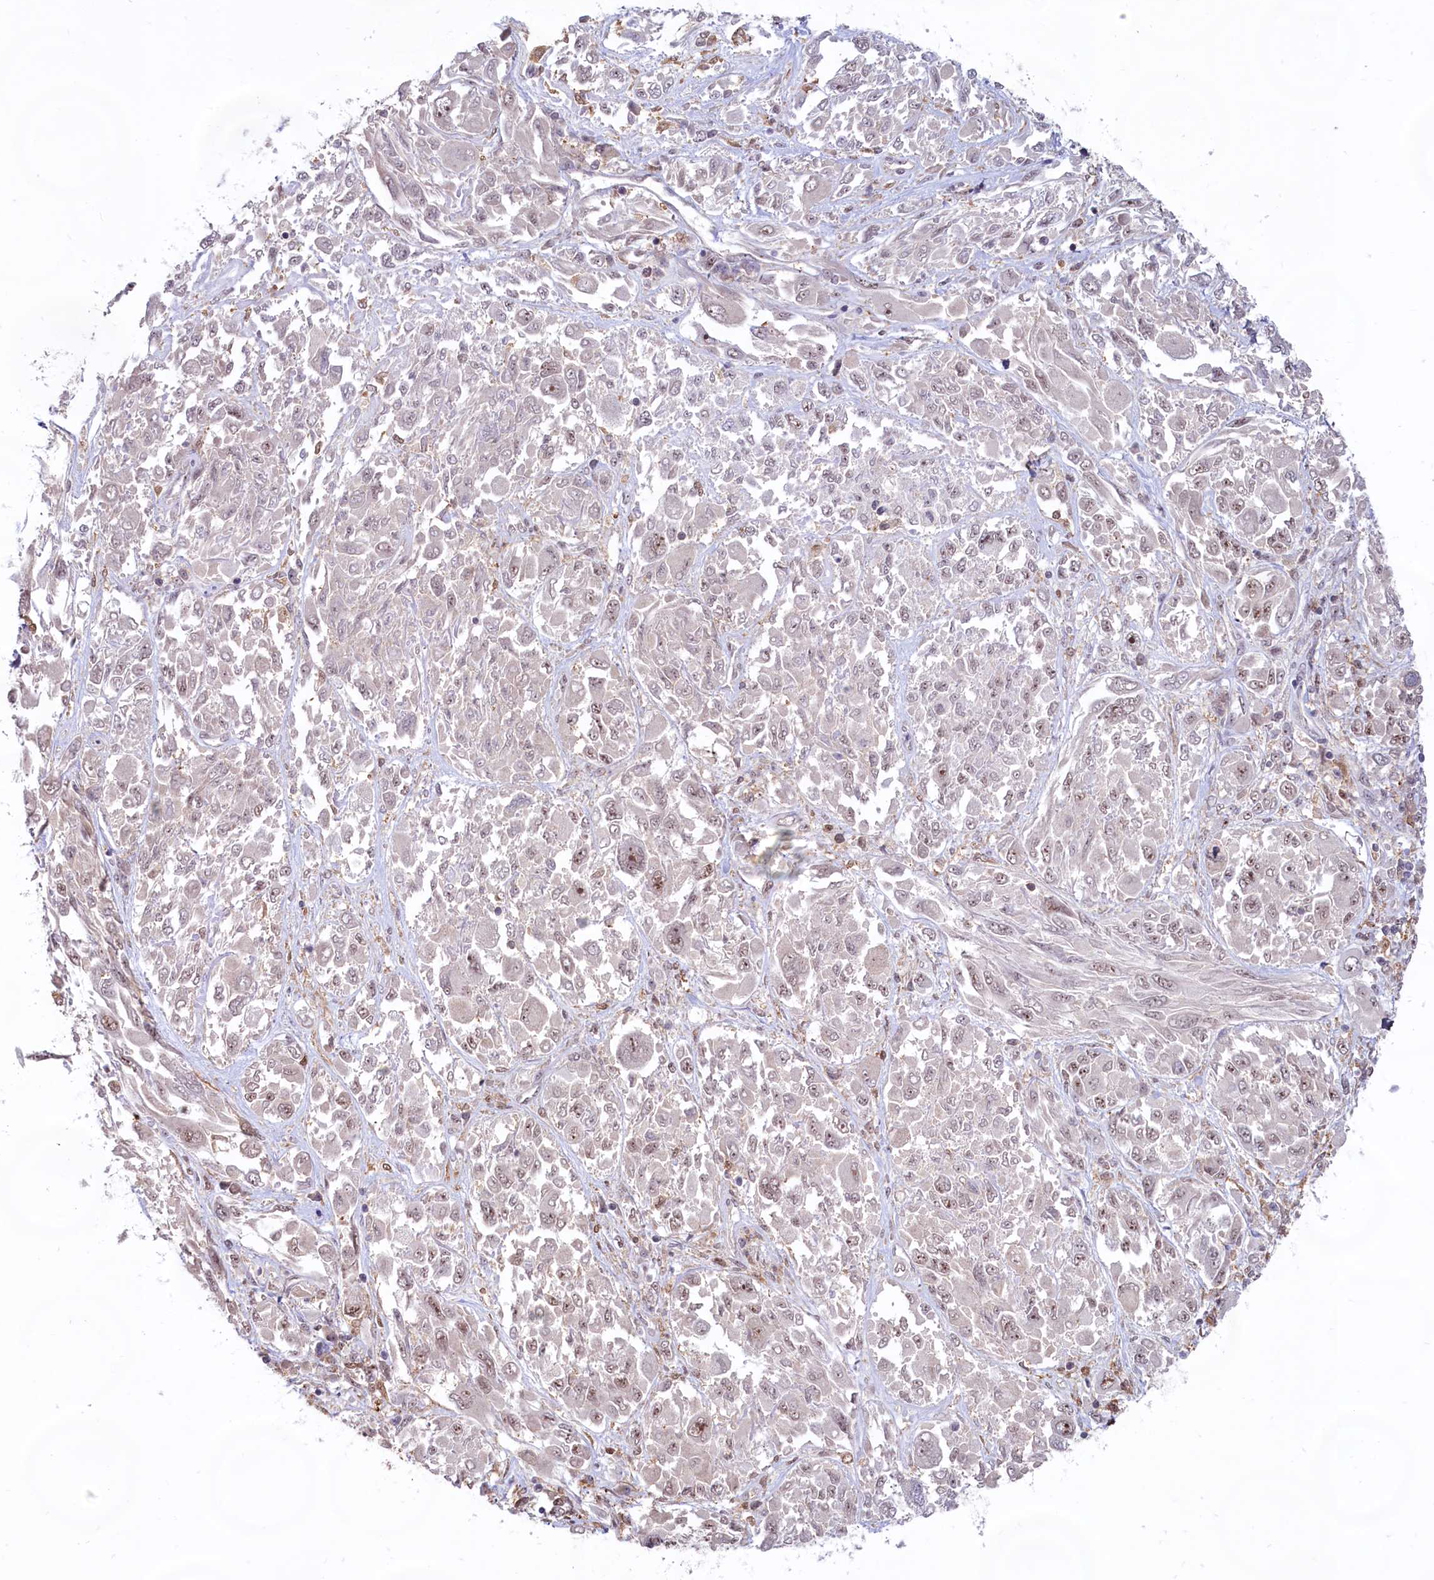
{"staining": {"intensity": "weak", "quantity": "25%-75%", "location": "nuclear"}, "tissue": "melanoma", "cell_type": "Tumor cells", "image_type": "cancer", "snomed": [{"axis": "morphology", "description": "Malignant melanoma, NOS"}, {"axis": "topography", "description": "Skin"}], "caption": "A low amount of weak nuclear expression is present in approximately 25%-75% of tumor cells in melanoma tissue.", "gene": "C1D", "patient": {"sex": "female", "age": 91}}